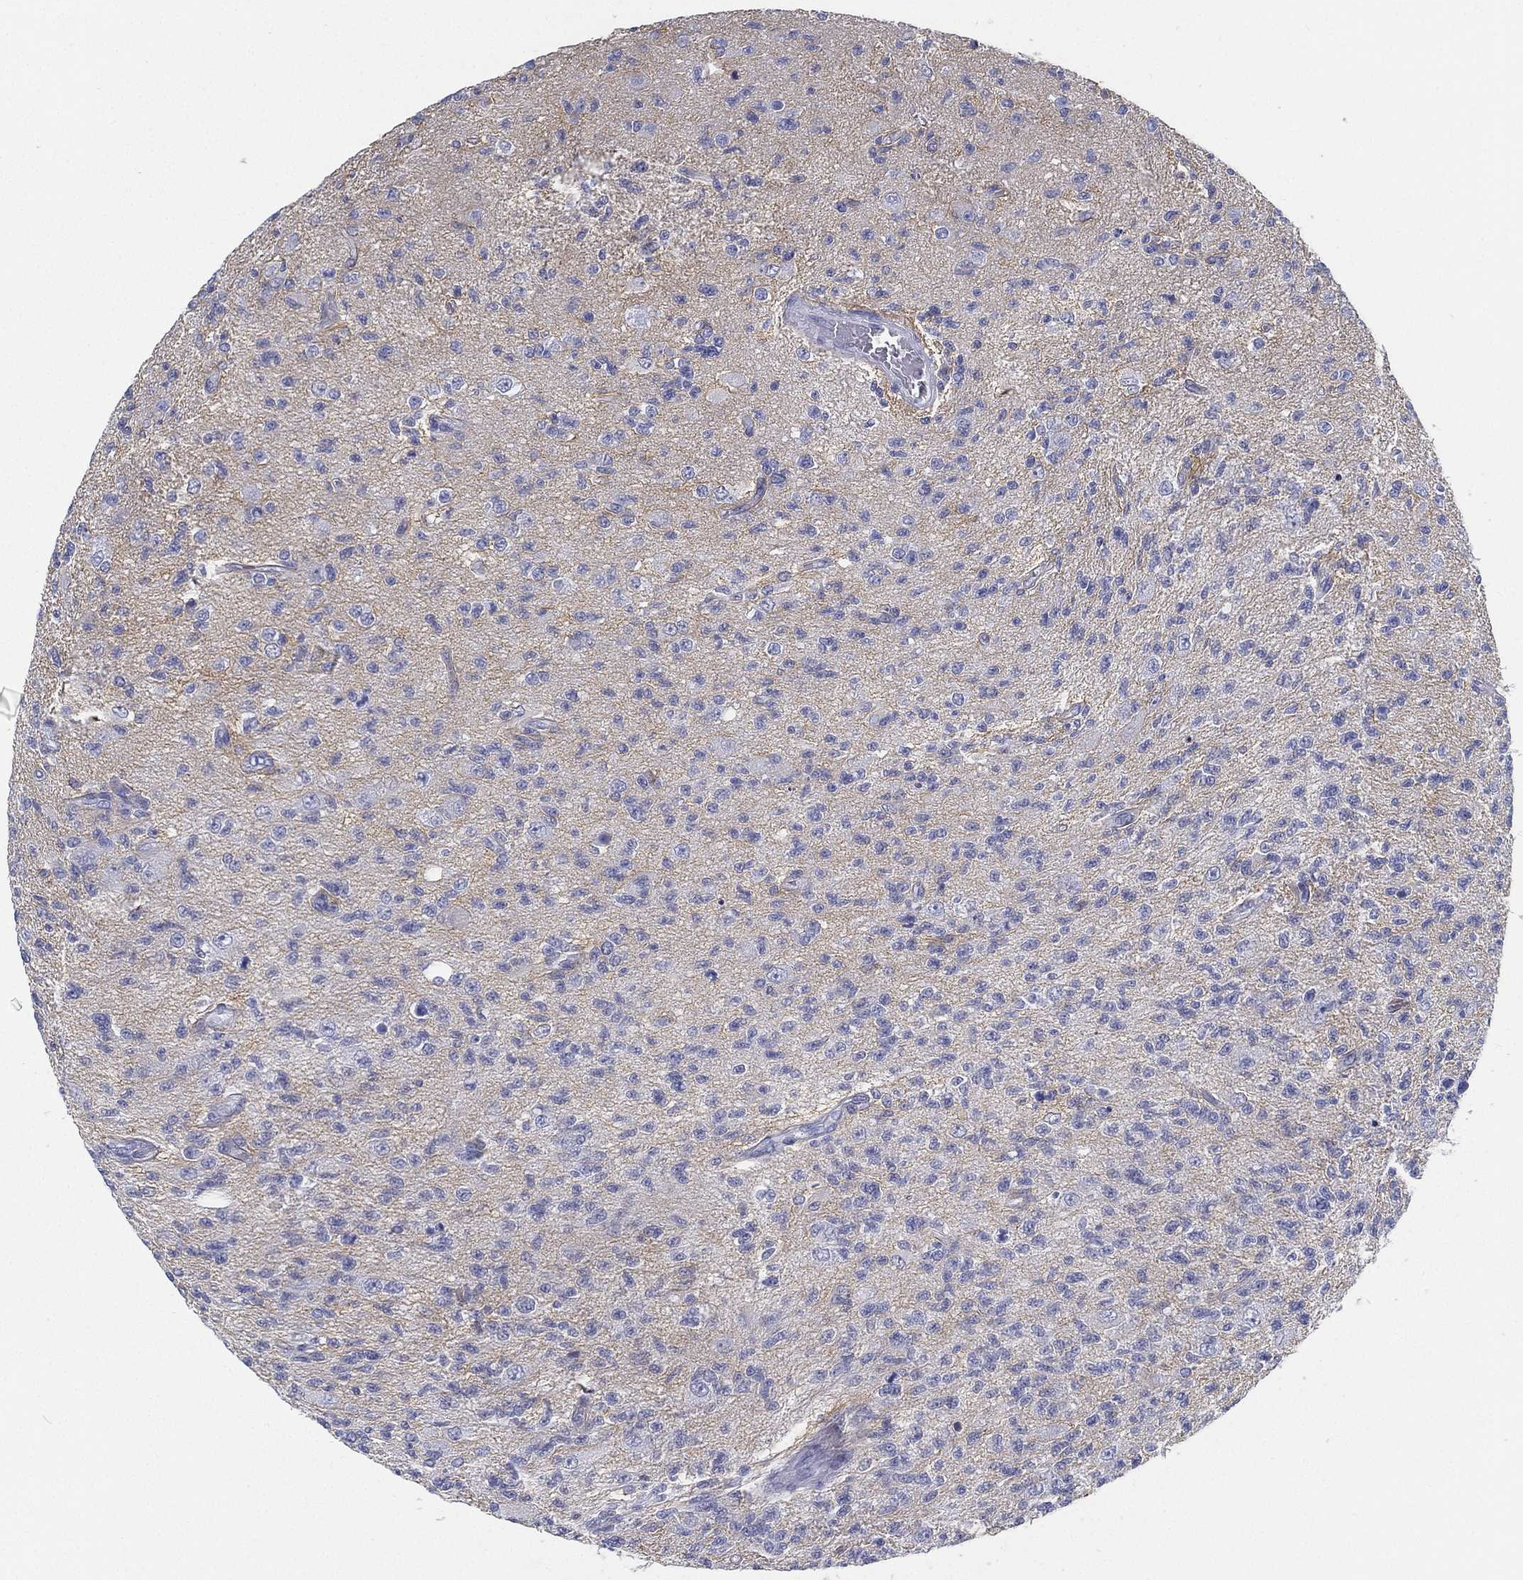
{"staining": {"intensity": "negative", "quantity": "none", "location": "none"}, "tissue": "glioma", "cell_type": "Tumor cells", "image_type": "cancer", "snomed": [{"axis": "morphology", "description": "Glioma, malignant, High grade"}, {"axis": "topography", "description": "Brain"}], "caption": "This histopathology image is of glioma stained with IHC to label a protein in brown with the nuclei are counter-stained blue. There is no positivity in tumor cells. (DAB IHC, high magnification).", "gene": "ATP1B2", "patient": {"sex": "male", "age": 56}}